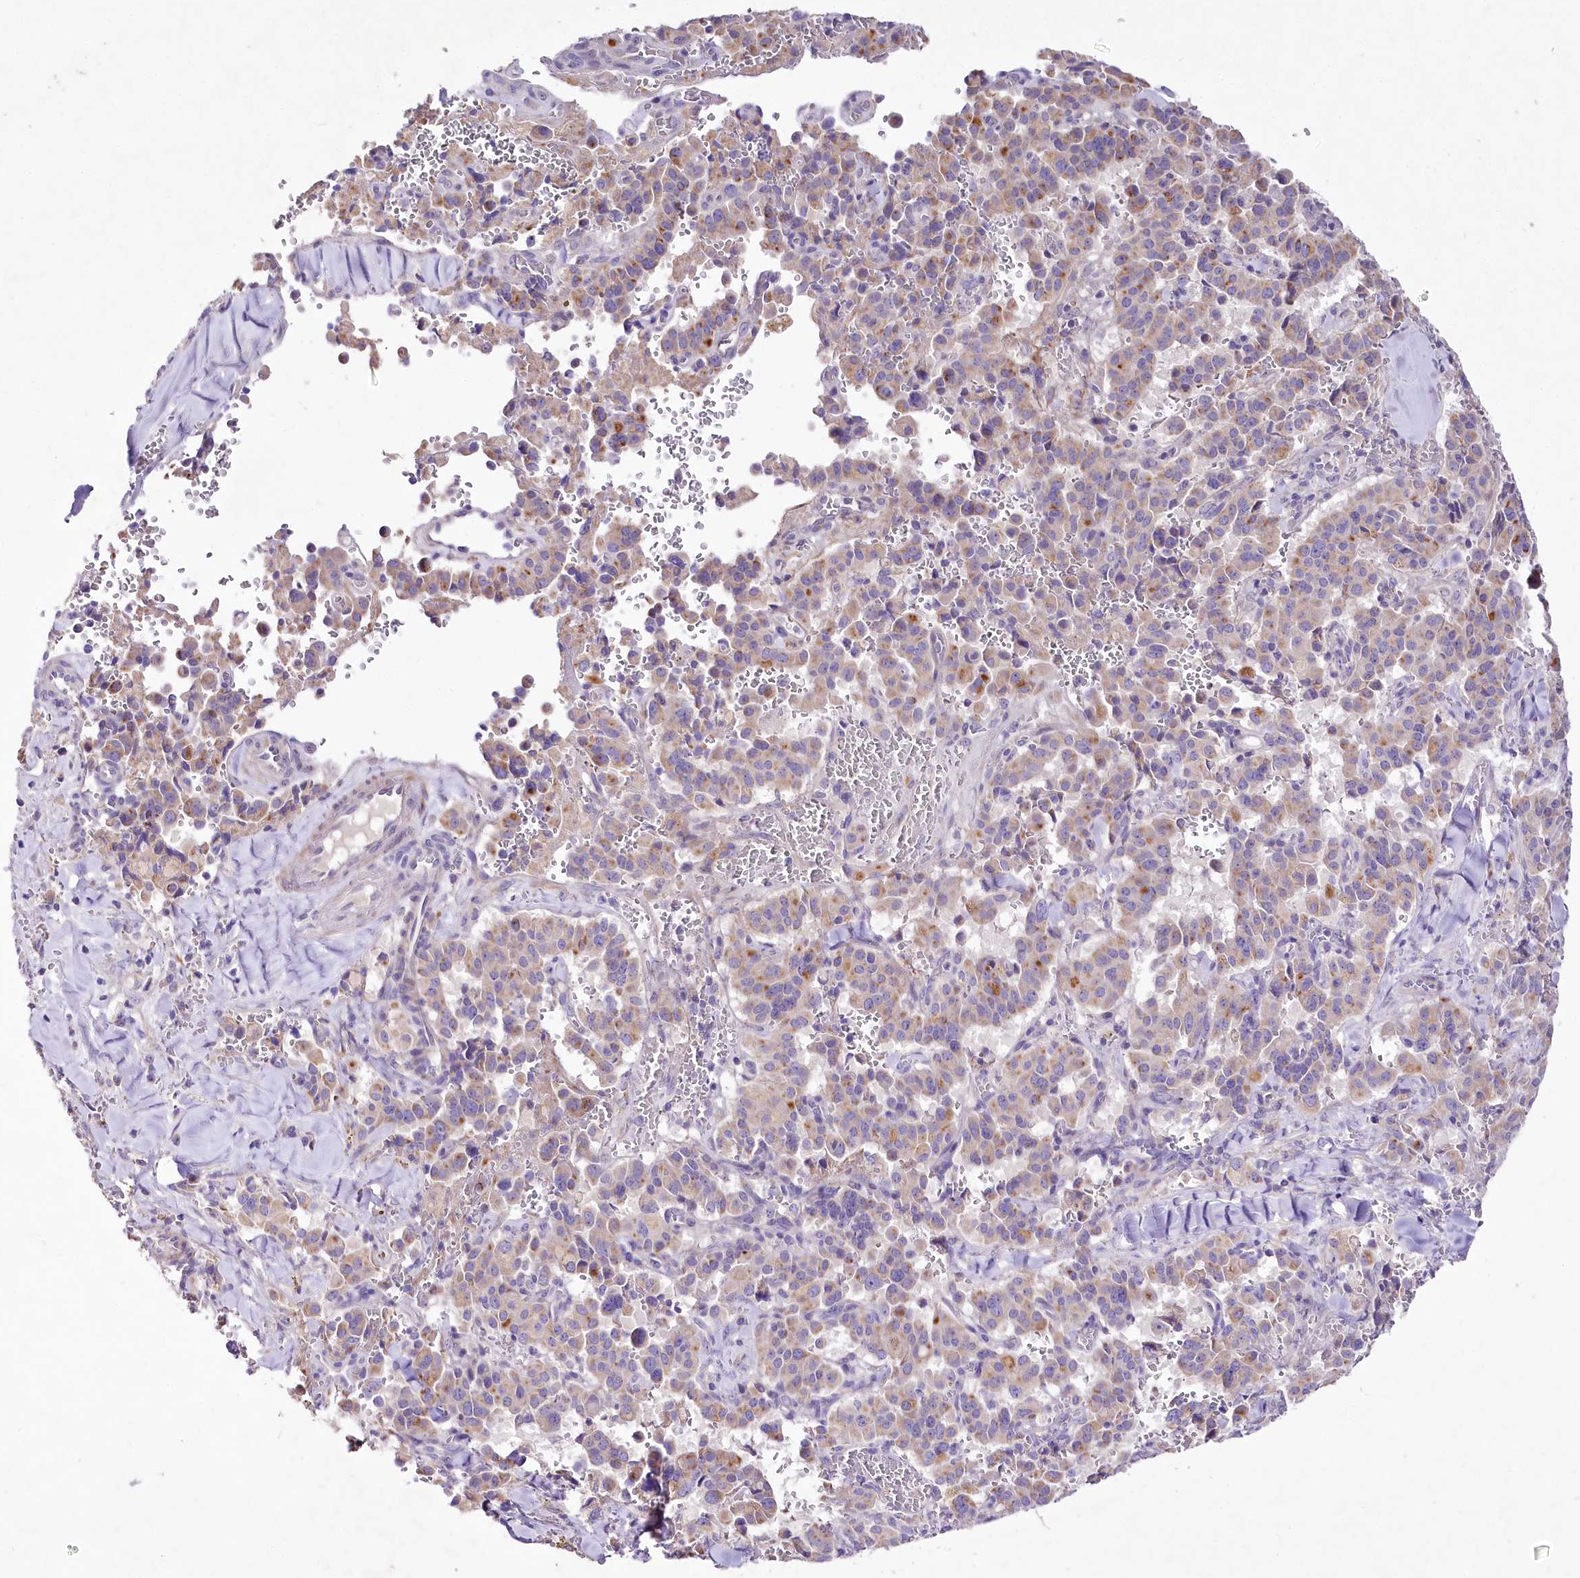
{"staining": {"intensity": "moderate", "quantity": "<25%", "location": "cytoplasmic/membranous"}, "tissue": "pancreatic cancer", "cell_type": "Tumor cells", "image_type": "cancer", "snomed": [{"axis": "morphology", "description": "Adenocarcinoma, NOS"}, {"axis": "topography", "description": "Pancreas"}], "caption": "A low amount of moderate cytoplasmic/membranous staining is appreciated in approximately <25% of tumor cells in pancreatic adenocarcinoma tissue. Nuclei are stained in blue.", "gene": "LRRC14B", "patient": {"sex": "male", "age": 65}}